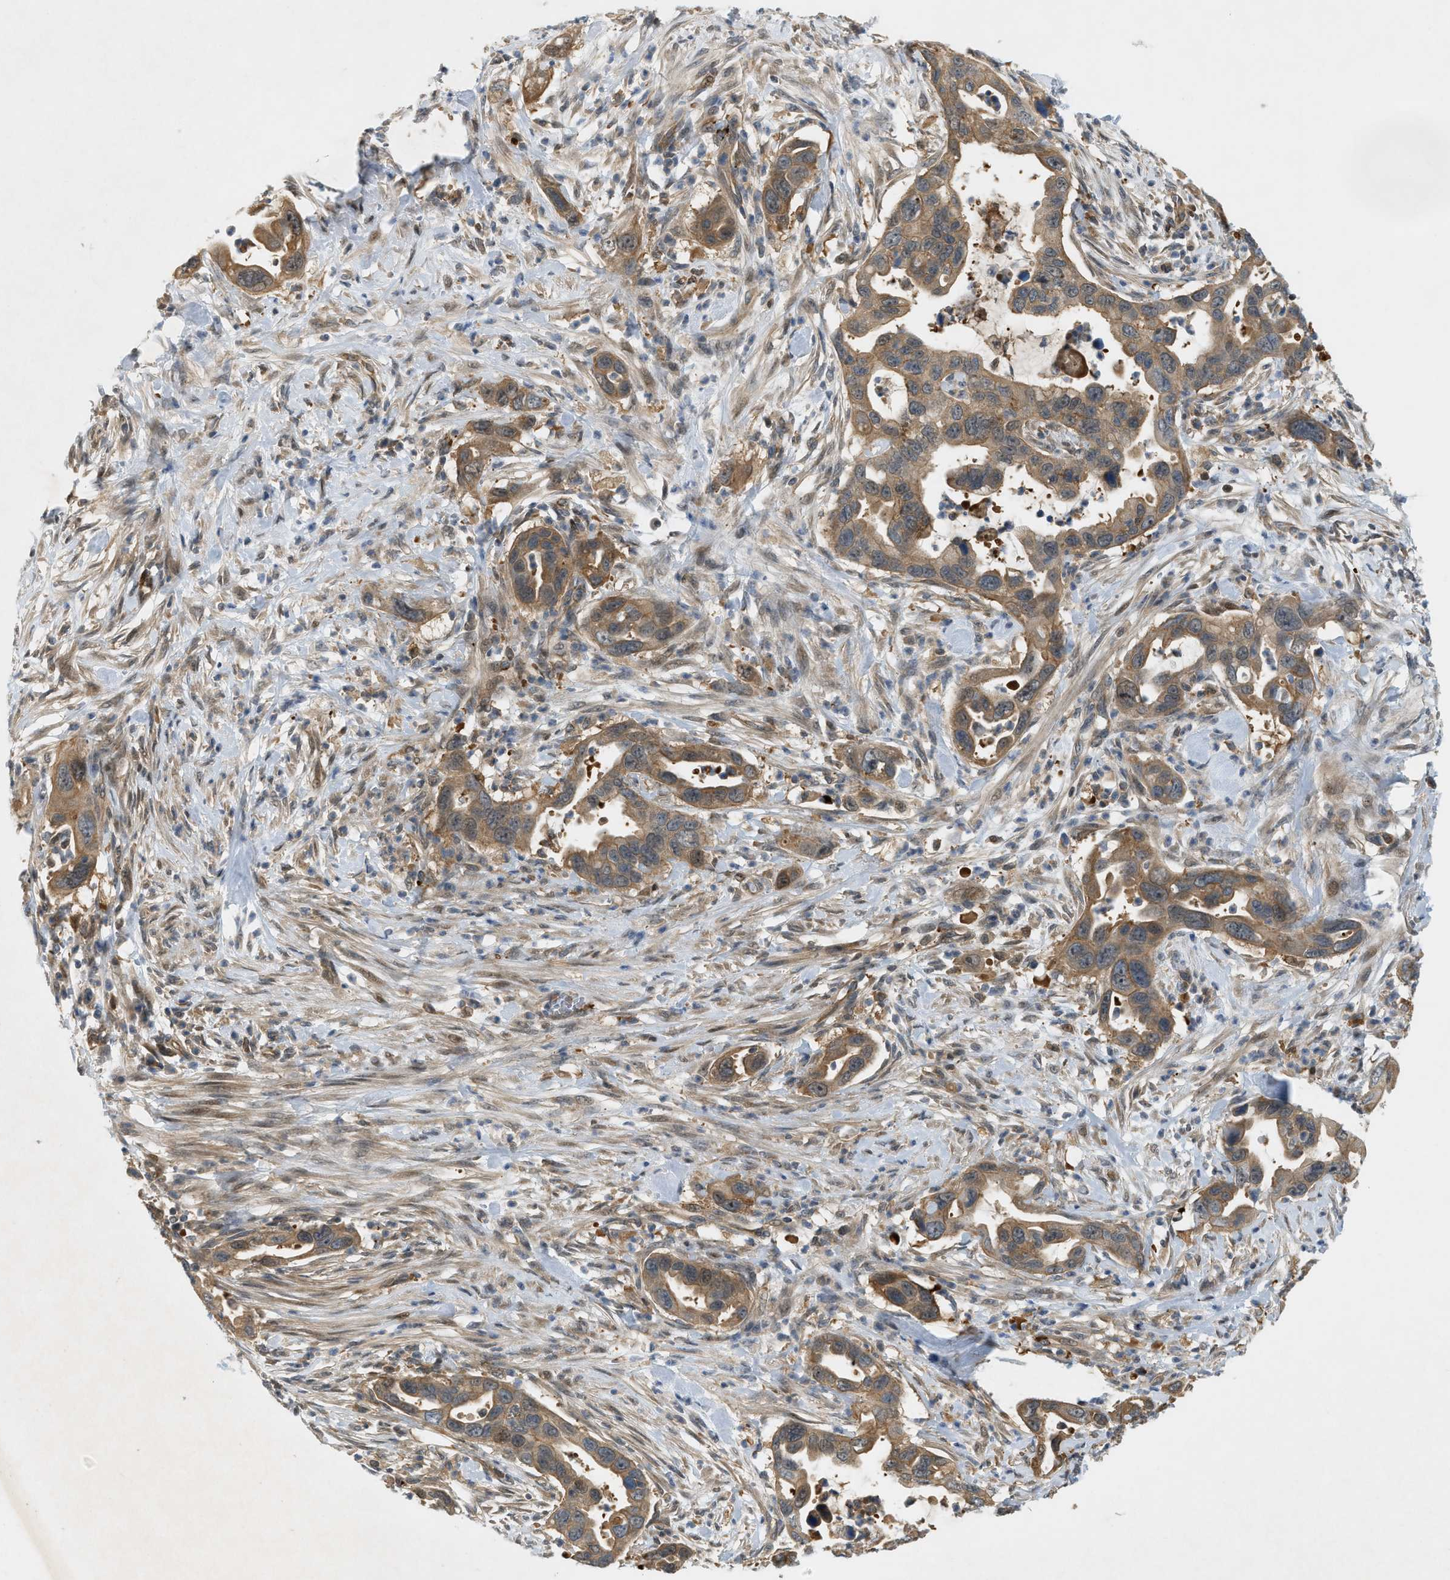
{"staining": {"intensity": "moderate", "quantity": ">75%", "location": "cytoplasmic/membranous"}, "tissue": "pancreatic cancer", "cell_type": "Tumor cells", "image_type": "cancer", "snomed": [{"axis": "morphology", "description": "Adenocarcinoma, NOS"}, {"axis": "topography", "description": "Pancreas"}], "caption": "Immunohistochemistry of pancreatic cancer (adenocarcinoma) reveals medium levels of moderate cytoplasmic/membranous expression in approximately >75% of tumor cells.", "gene": "PDCL3", "patient": {"sex": "female", "age": 70}}